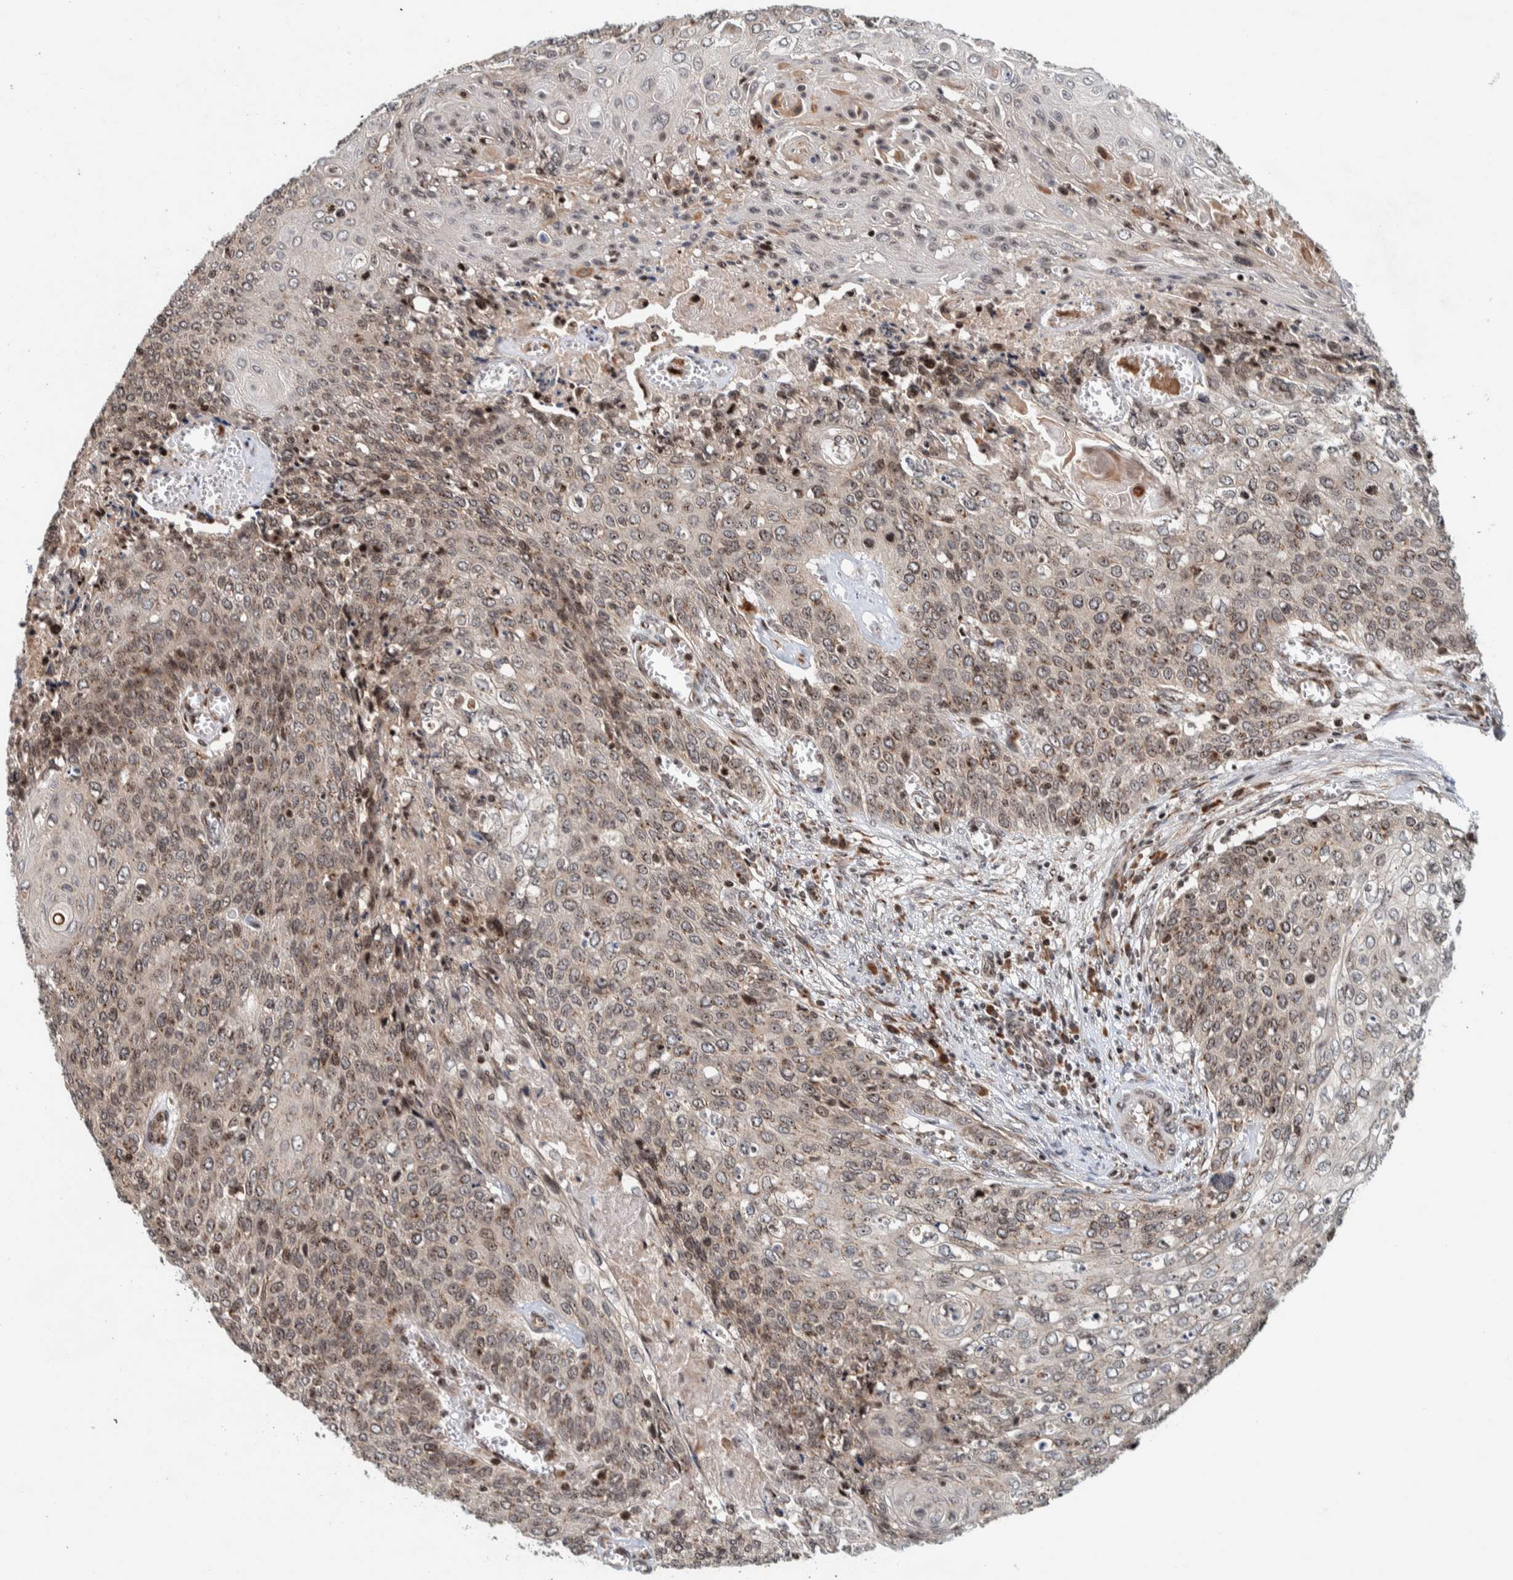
{"staining": {"intensity": "weak", "quantity": "25%-75%", "location": "cytoplasmic/membranous,nuclear"}, "tissue": "cervical cancer", "cell_type": "Tumor cells", "image_type": "cancer", "snomed": [{"axis": "morphology", "description": "Squamous cell carcinoma, NOS"}, {"axis": "topography", "description": "Cervix"}], "caption": "Human cervical cancer (squamous cell carcinoma) stained for a protein (brown) exhibits weak cytoplasmic/membranous and nuclear positive positivity in about 25%-75% of tumor cells.", "gene": "CCDC182", "patient": {"sex": "female", "age": 39}}